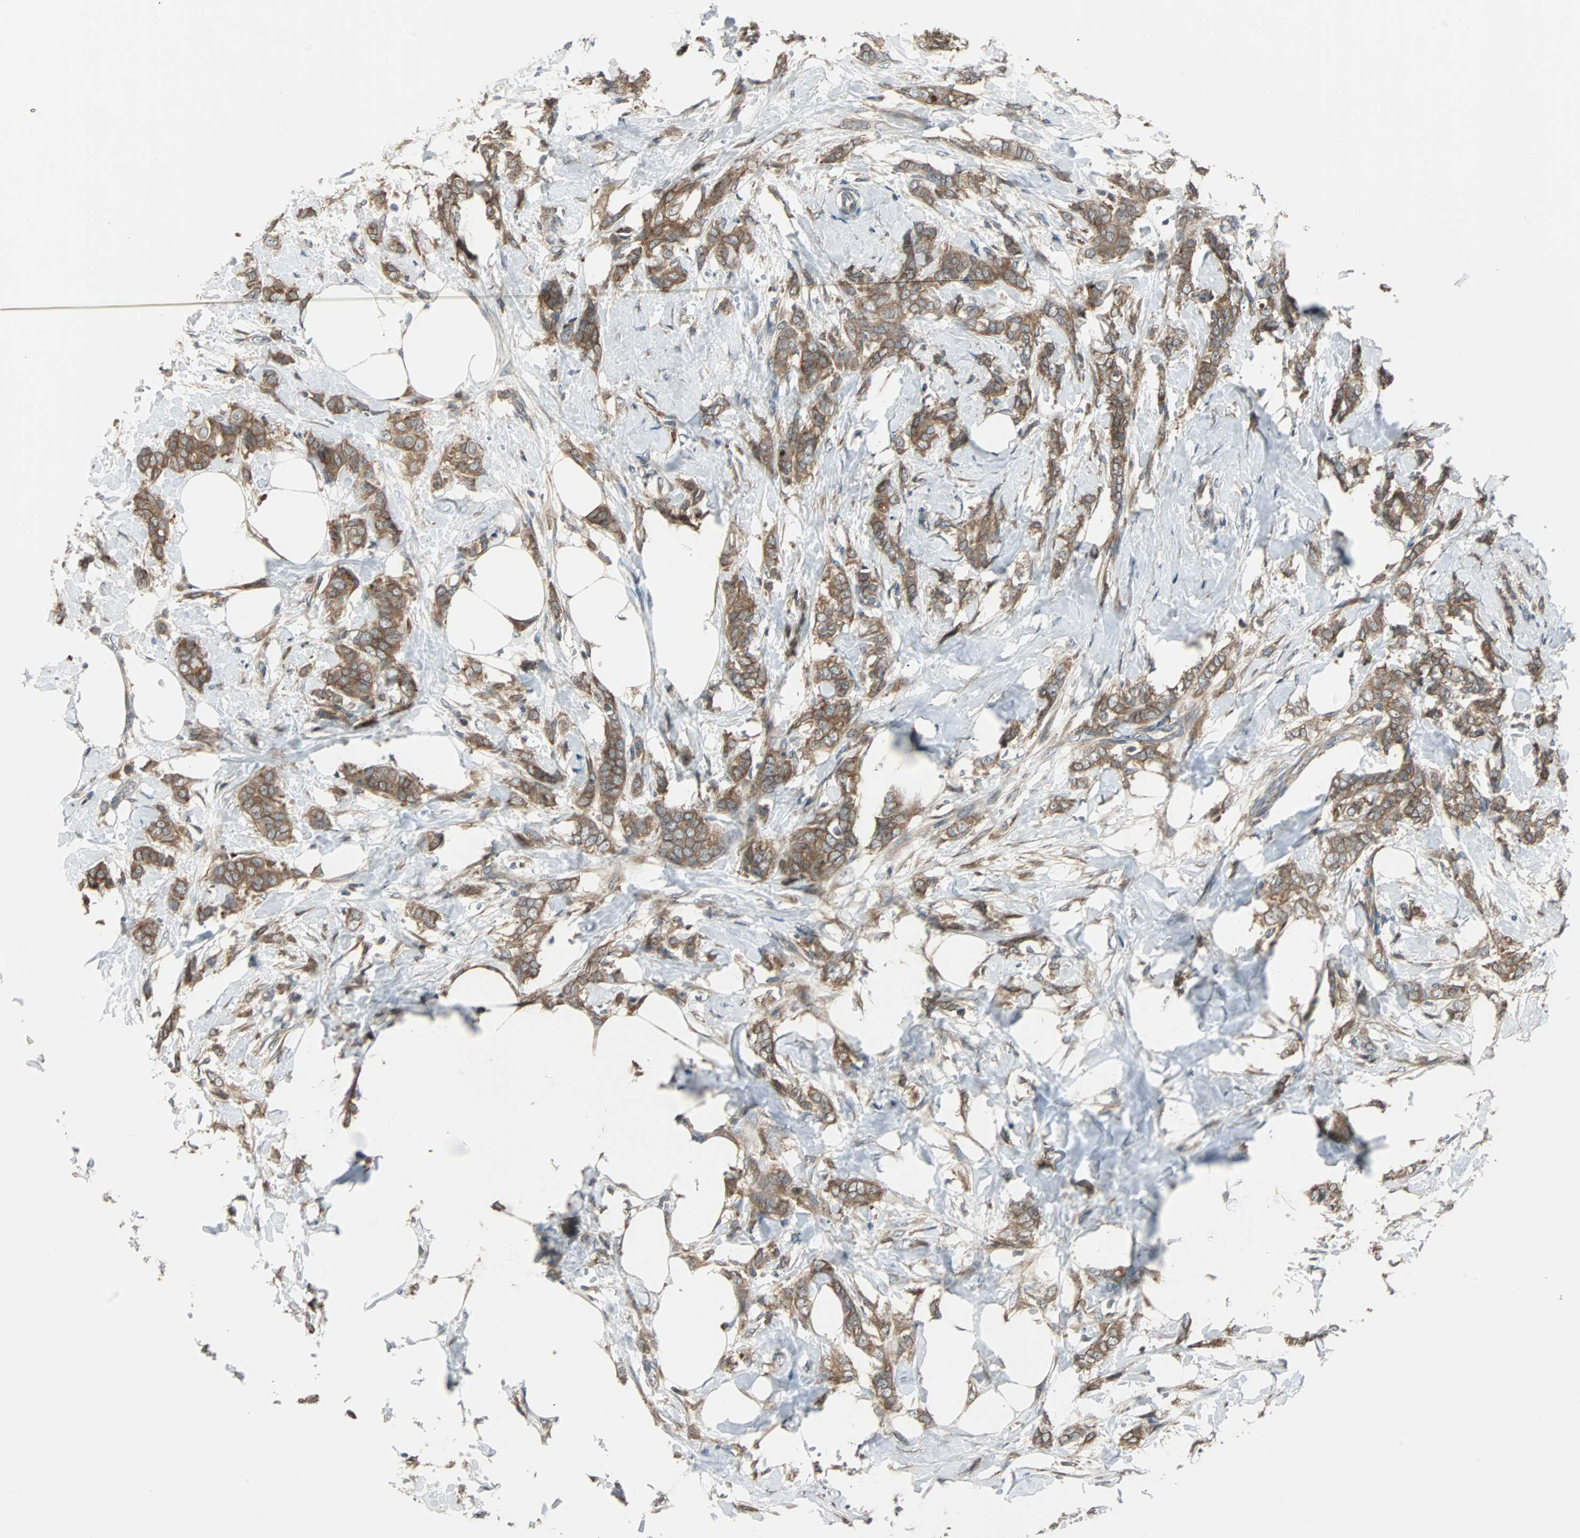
{"staining": {"intensity": "moderate", "quantity": ">75%", "location": "cytoplasmic/membranous"}, "tissue": "breast cancer", "cell_type": "Tumor cells", "image_type": "cancer", "snomed": [{"axis": "morphology", "description": "Lobular carcinoma, in situ"}, {"axis": "morphology", "description": "Lobular carcinoma"}, {"axis": "topography", "description": "Breast"}], "caption": "Moderate cytoplasmic/membranous expression for a protein is present in about >75% of tumor cells of breast lobular carcinoma in situ using IHC.", "gene": "ARF1", "patient": {"sex": "female", "age": 41}}